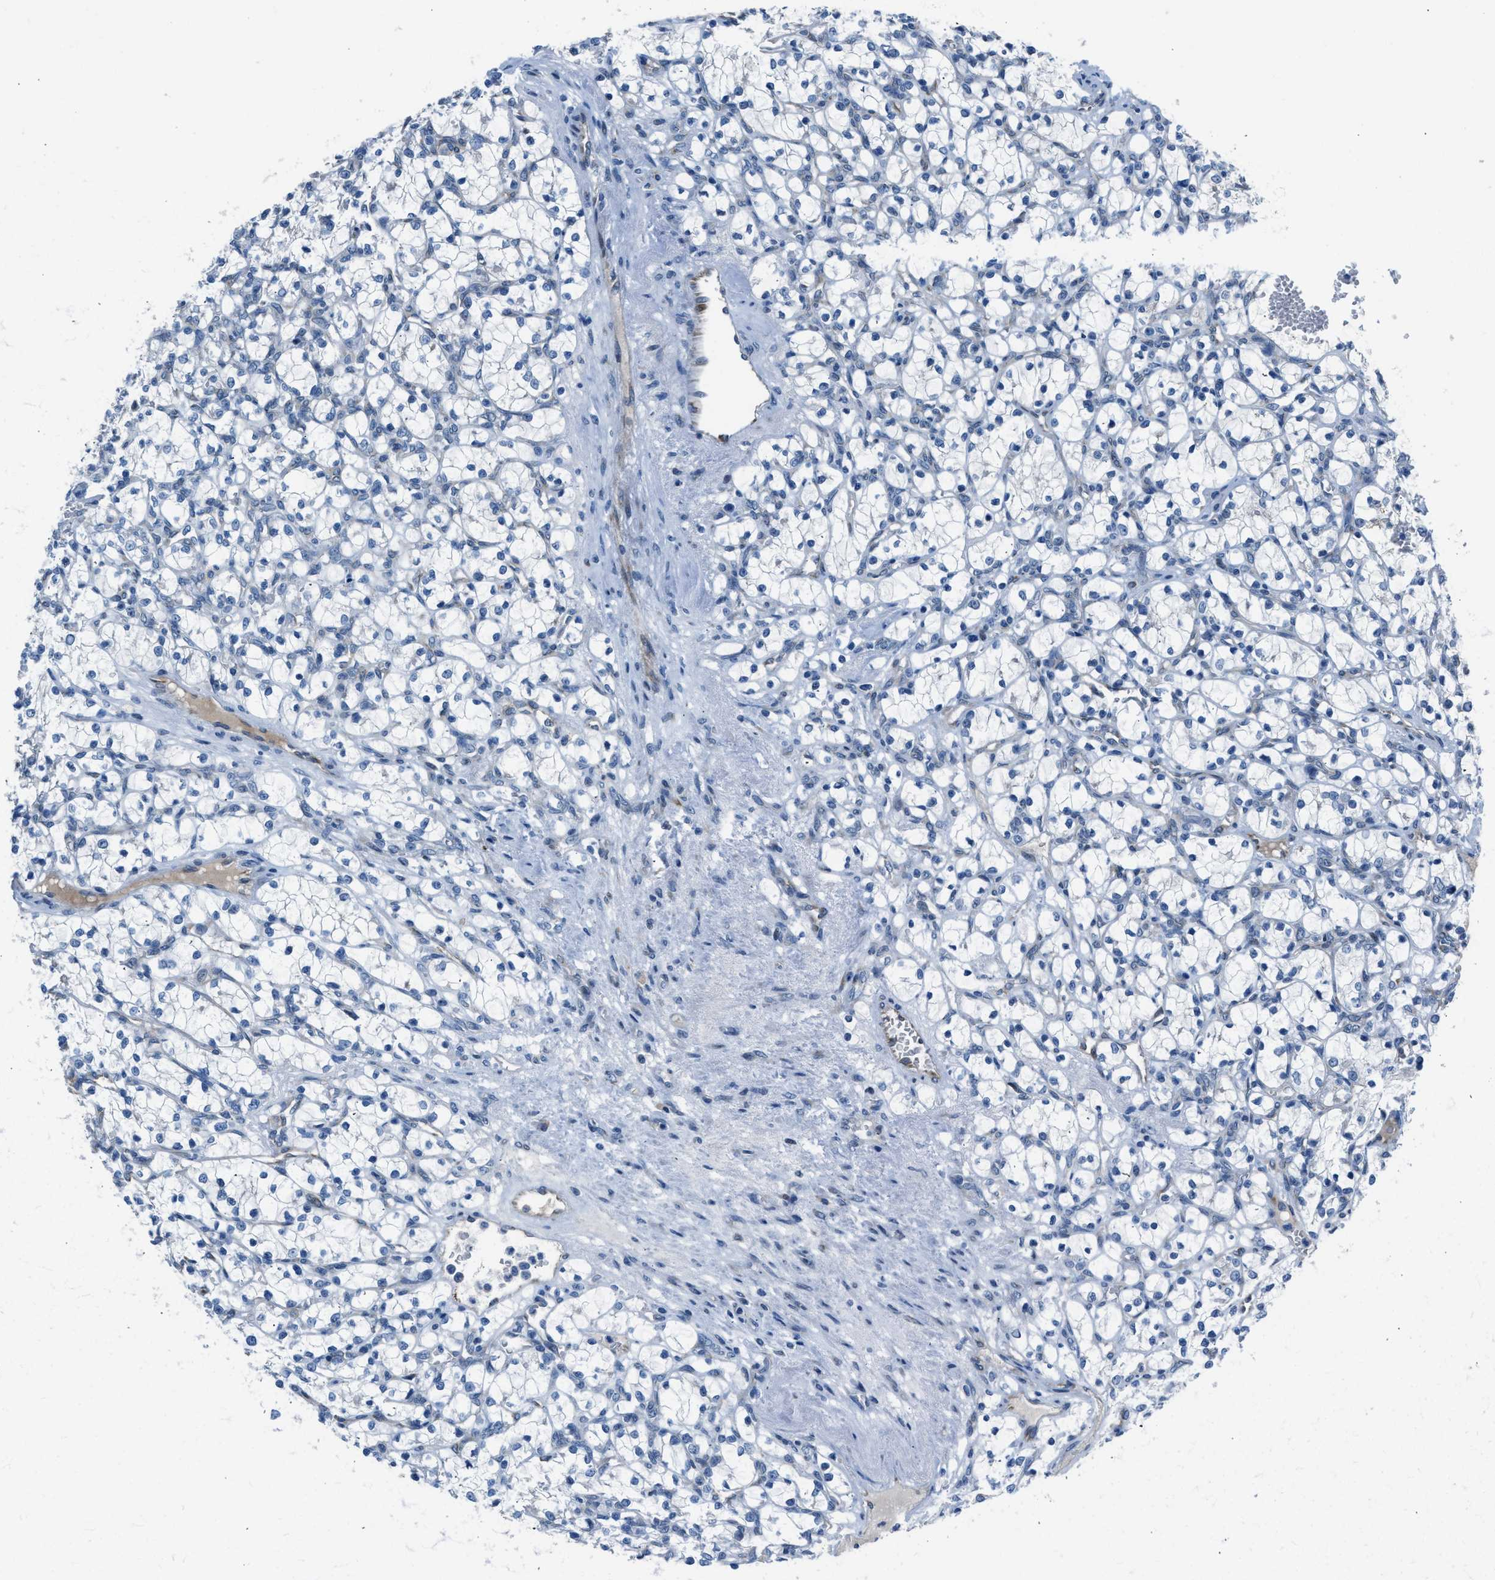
{"staining": {"intensity": "negative", "quantity": "none", "location": "none"}, "tissue": "renal cancer", "cell_type": "Tumor cells", "image_type": "cancer", "snomed": [{"axis": "morphology", "description": "Adenocarcinoma, NOS"}, {"axis": "topography", "description": "Kidney"}], "caption": "This is a histopathology image of immunohistochemistry (IHC) staining of renal adenocarcinoma, which shows no positivity in tumor cells. The staining is performed using DAB brown chromogen with nuclei counter-stained in using hematoxylin.", "gene": "RNF41", "patient": {"sex": "female", "age": 69}}